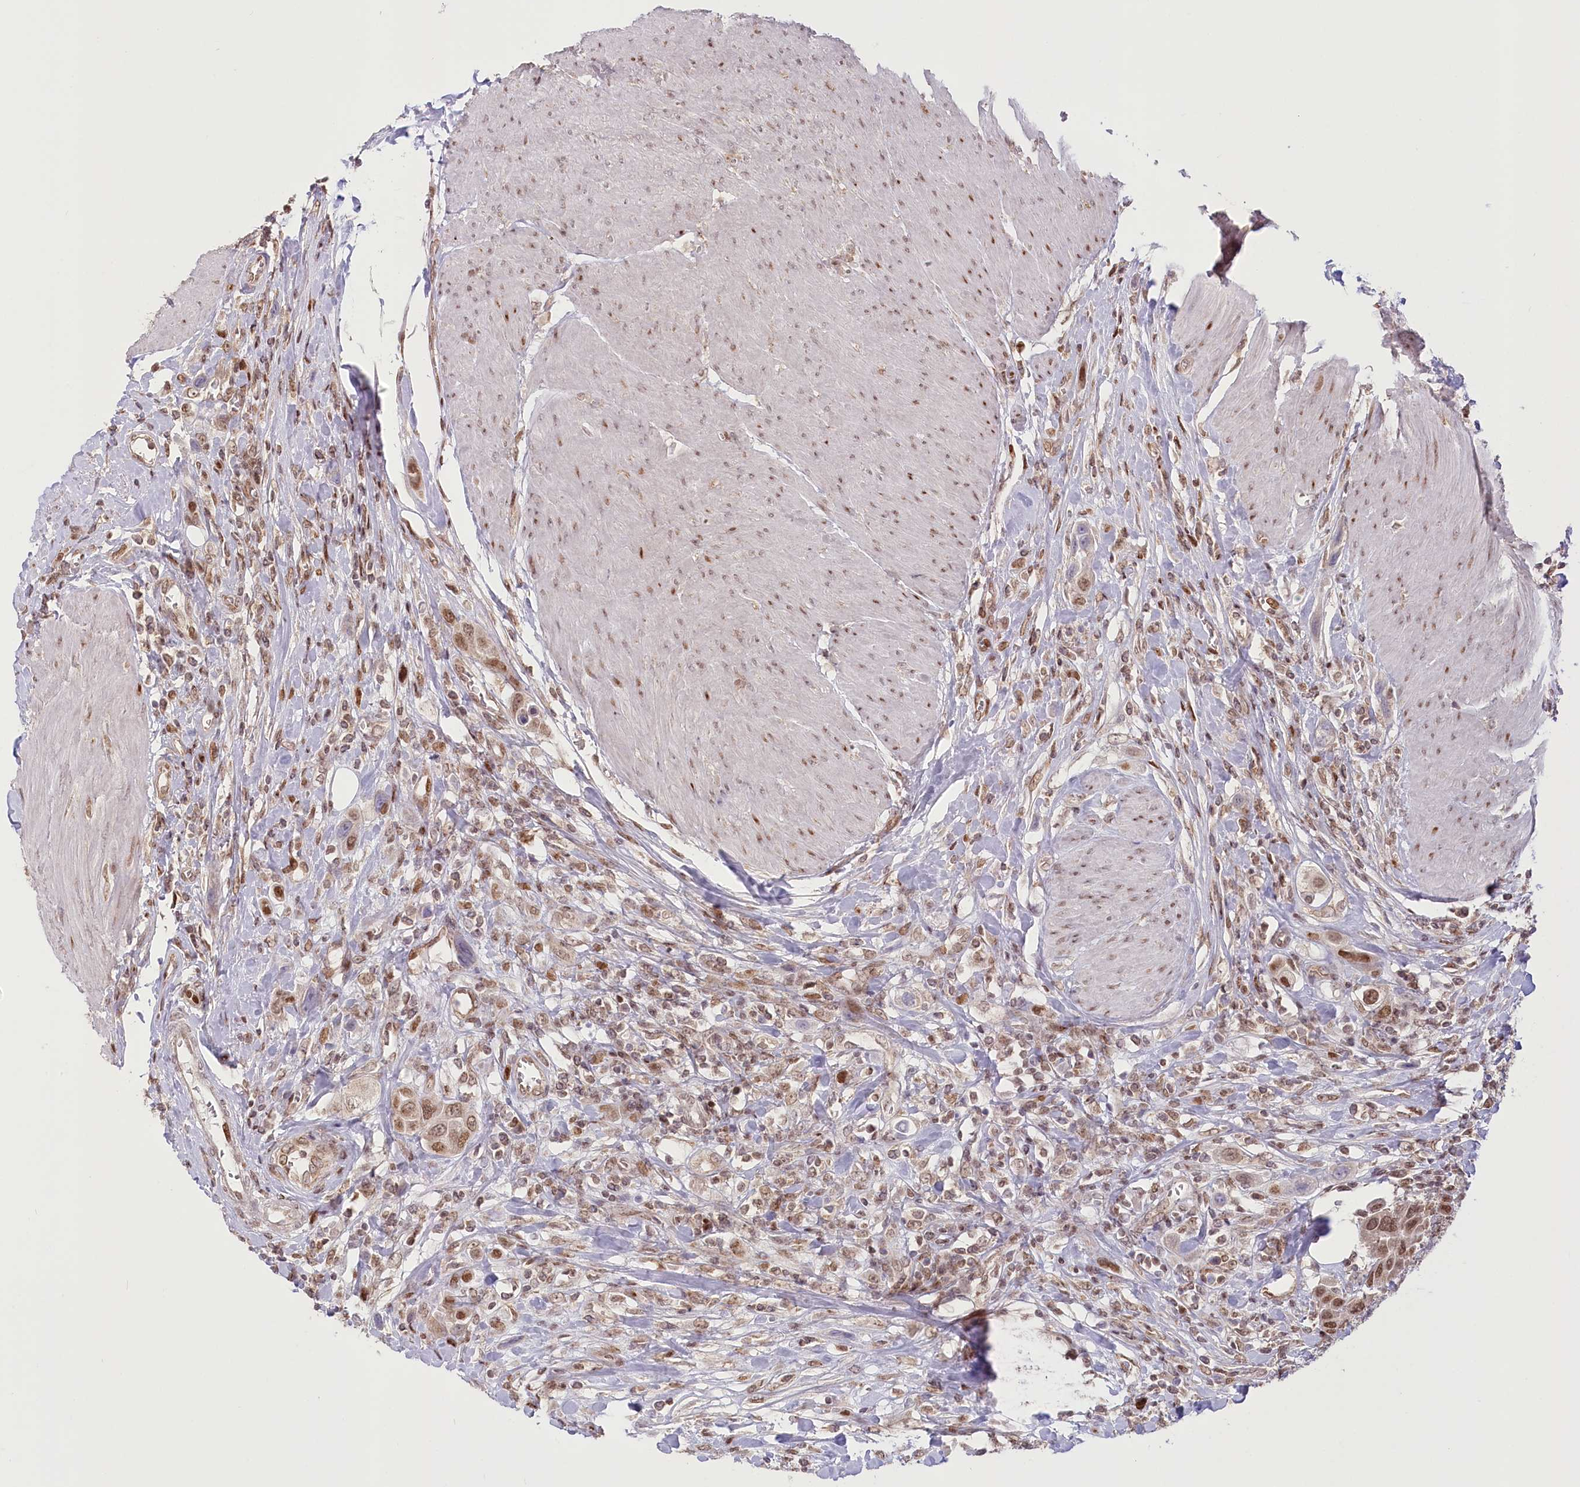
{"staining": {"intensity": "moderate", "quantity": ">75%", "location": "nuclear"}, "tissue": "urothelial cancer", "cell_type": "Tumor cells", "image_type": "cancer", "snomed": [{"axis": "morphology", "description": "Urothelial carcinoma, High grade"}, {"axis": "topography", "description": "Urinary bladder"}], "caption": "This photomicrograph displays urothelial carcinoma (high-grade) stained with IHC to label a protein in brown. The nuclear of tumor cells show moderate positivity for the protein. Nuclei are counter-stained blue.", "gene": "PYURF", "patient": {"sex": "male", "age": 50}}